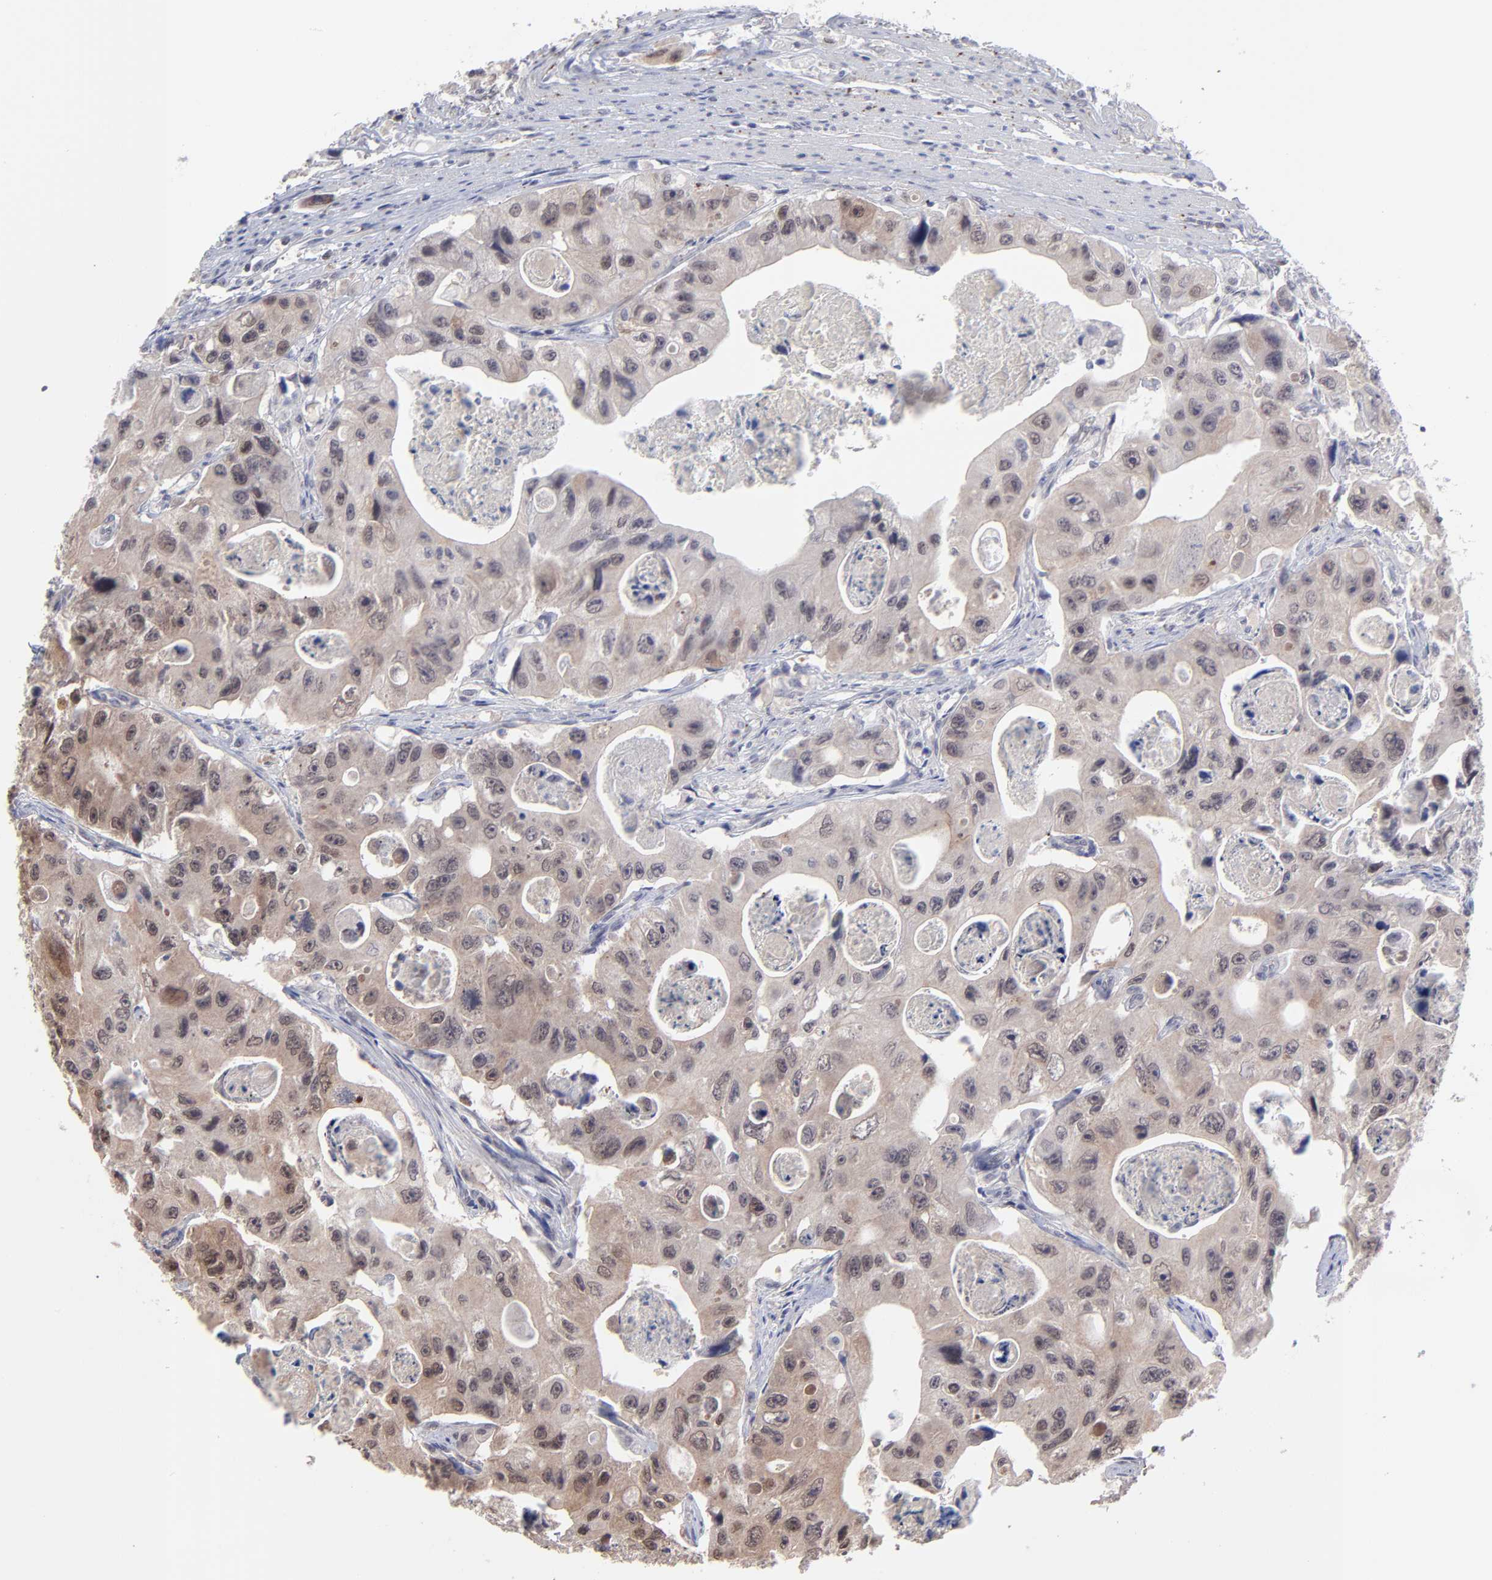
{"staining": {"intensity": "moderate", "quantity": "25%-75%", "location": "cytoplasmic/membranous"}, "tissue": "colorectal cancer", "cell_type": "Tumor cells", "image_type": "cancer", "snomed": [{"axis": "morphology", "description": "Adenocarcinoma, NOS"}, {"axis": "topography", "description": "Colon"}], "caption": "This histopathology image demonstrates adenocarcinoma (colorectal) stained with immunohistochemistry to label a protein in brown. The cytoplasmic/membranous of tumor cells show moderate positivity for the protein. Nuclei are counter-stained blue.", "gene": "ZNF419", "patient": {"sex": "female", "age": 46}}